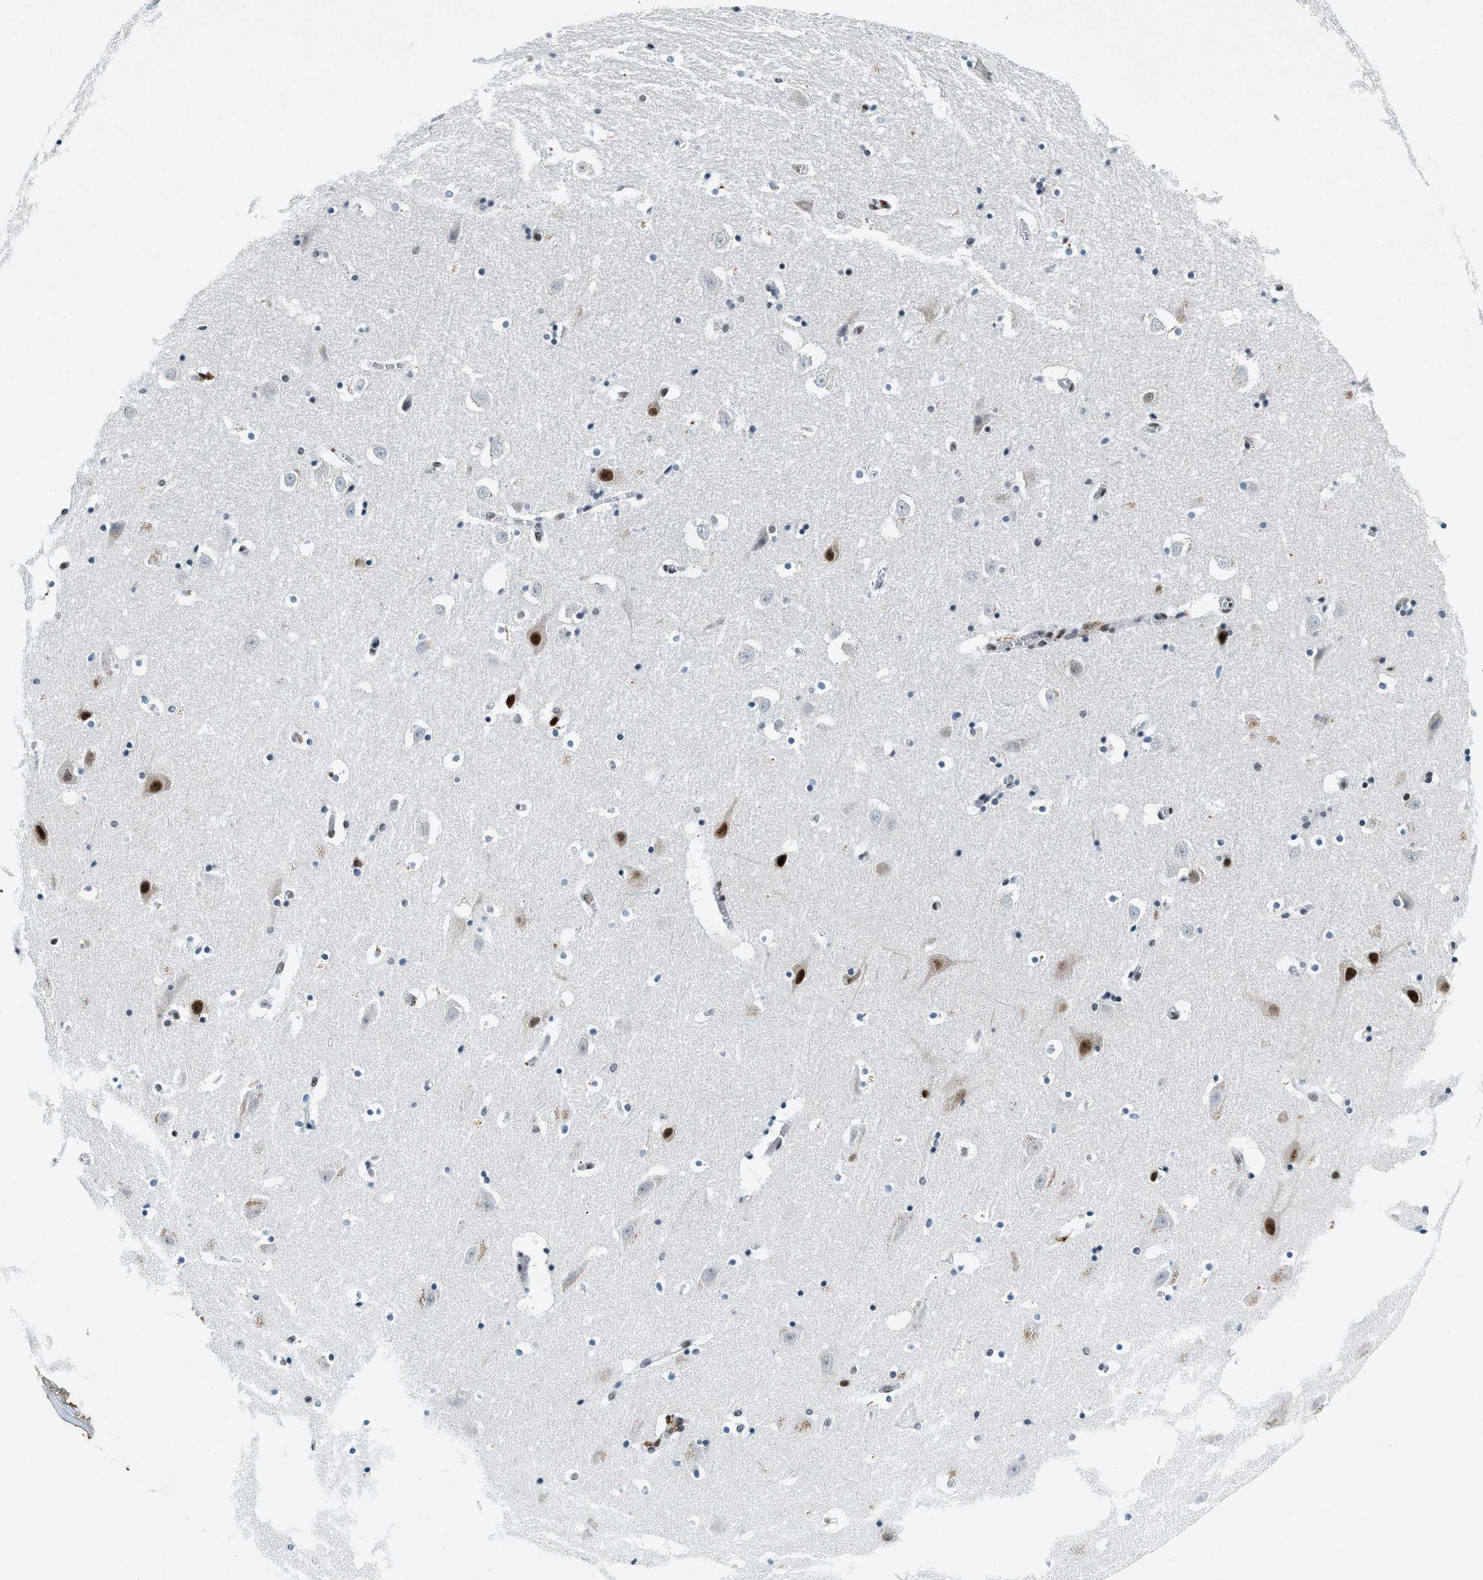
{"staining": {"intensity": "moderate", "quantity": "25%-75%", "location": "nuclear"}, "tissue": "hippocampus", "cell_type": "Glial cells", "image_type": "normal", "snomed": [{"axis": "morphology", "description": "Normal tissue, NOS"}, {"axis": "topography", "description": "Hippocampus"}], "caption": "Immunohistochemistry (IHC) photomicrograph of normal hippocampus: human hippocampus stained using immunohistochemistry (IHC) displays medium levels of moderate protein expression localized specifically in the nuclear of glial cells, appearing as a nuclear brown color.", "gene": "NCOA1", "patient": {"sex": "male", "age": 45}}